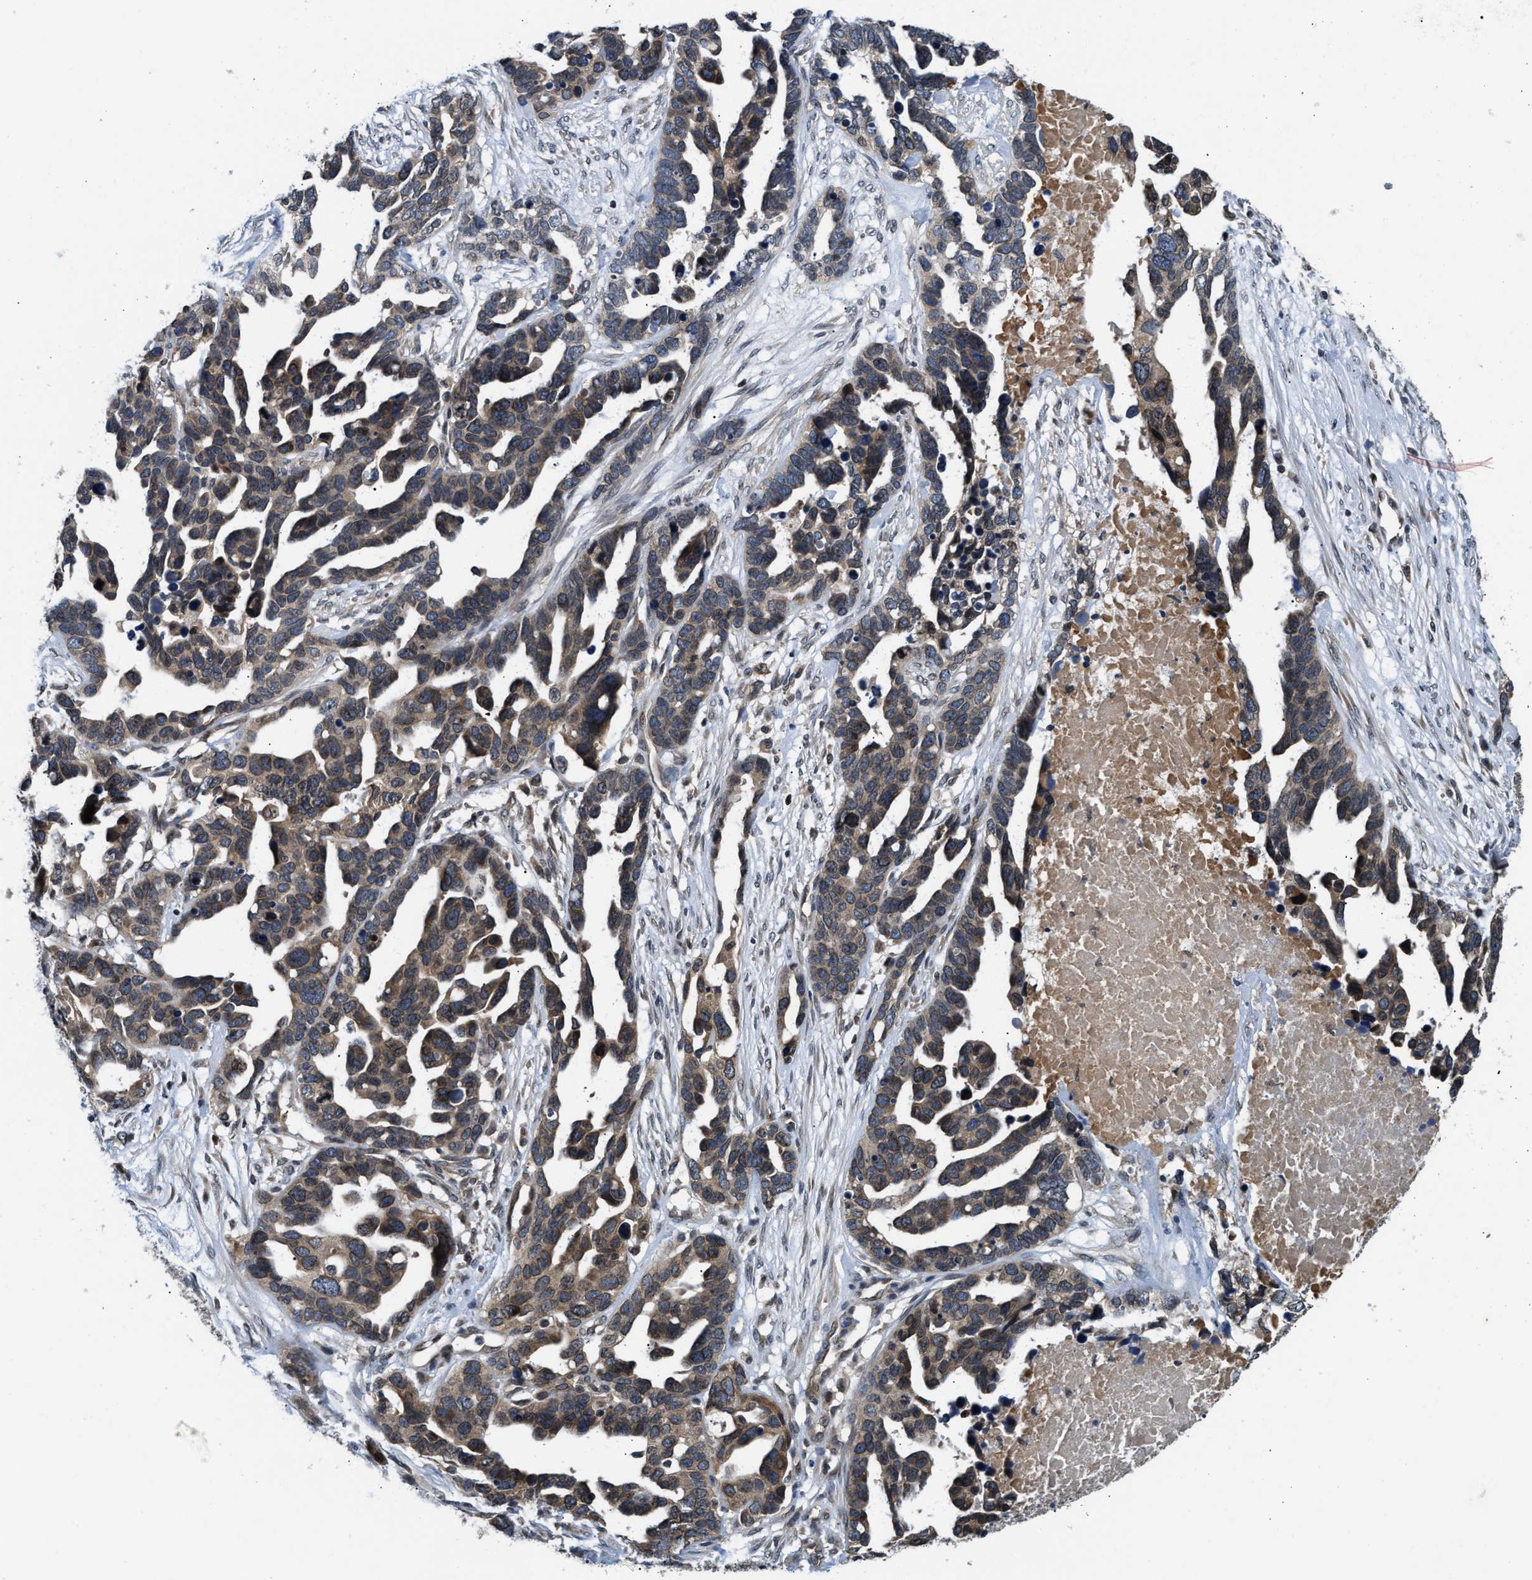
{"staining": {"intensity": "moderate", "quantity": ">75%", "location": "cytoplasmic/membranous"}, "tissue": "ovarian cancer", "cell_type": "Tumor cells", "image_type": "cancer", "snomed": [{"axis": "morphology", "description": "Cystadenocarcinoma, serous, NOS"}, {"axis": "topography", "description": "Ovary"}], "caption": "A high-resolution image shows IHC staining of serous cystadenocarcinoma (ovarian), which exhibits moderate cytoplasmic/membranous positivity in about >75% of tumor cells. Nuclei are stained in blue.", "gene": "RAB29", "patient": {"sex": "female", "age": 54}}